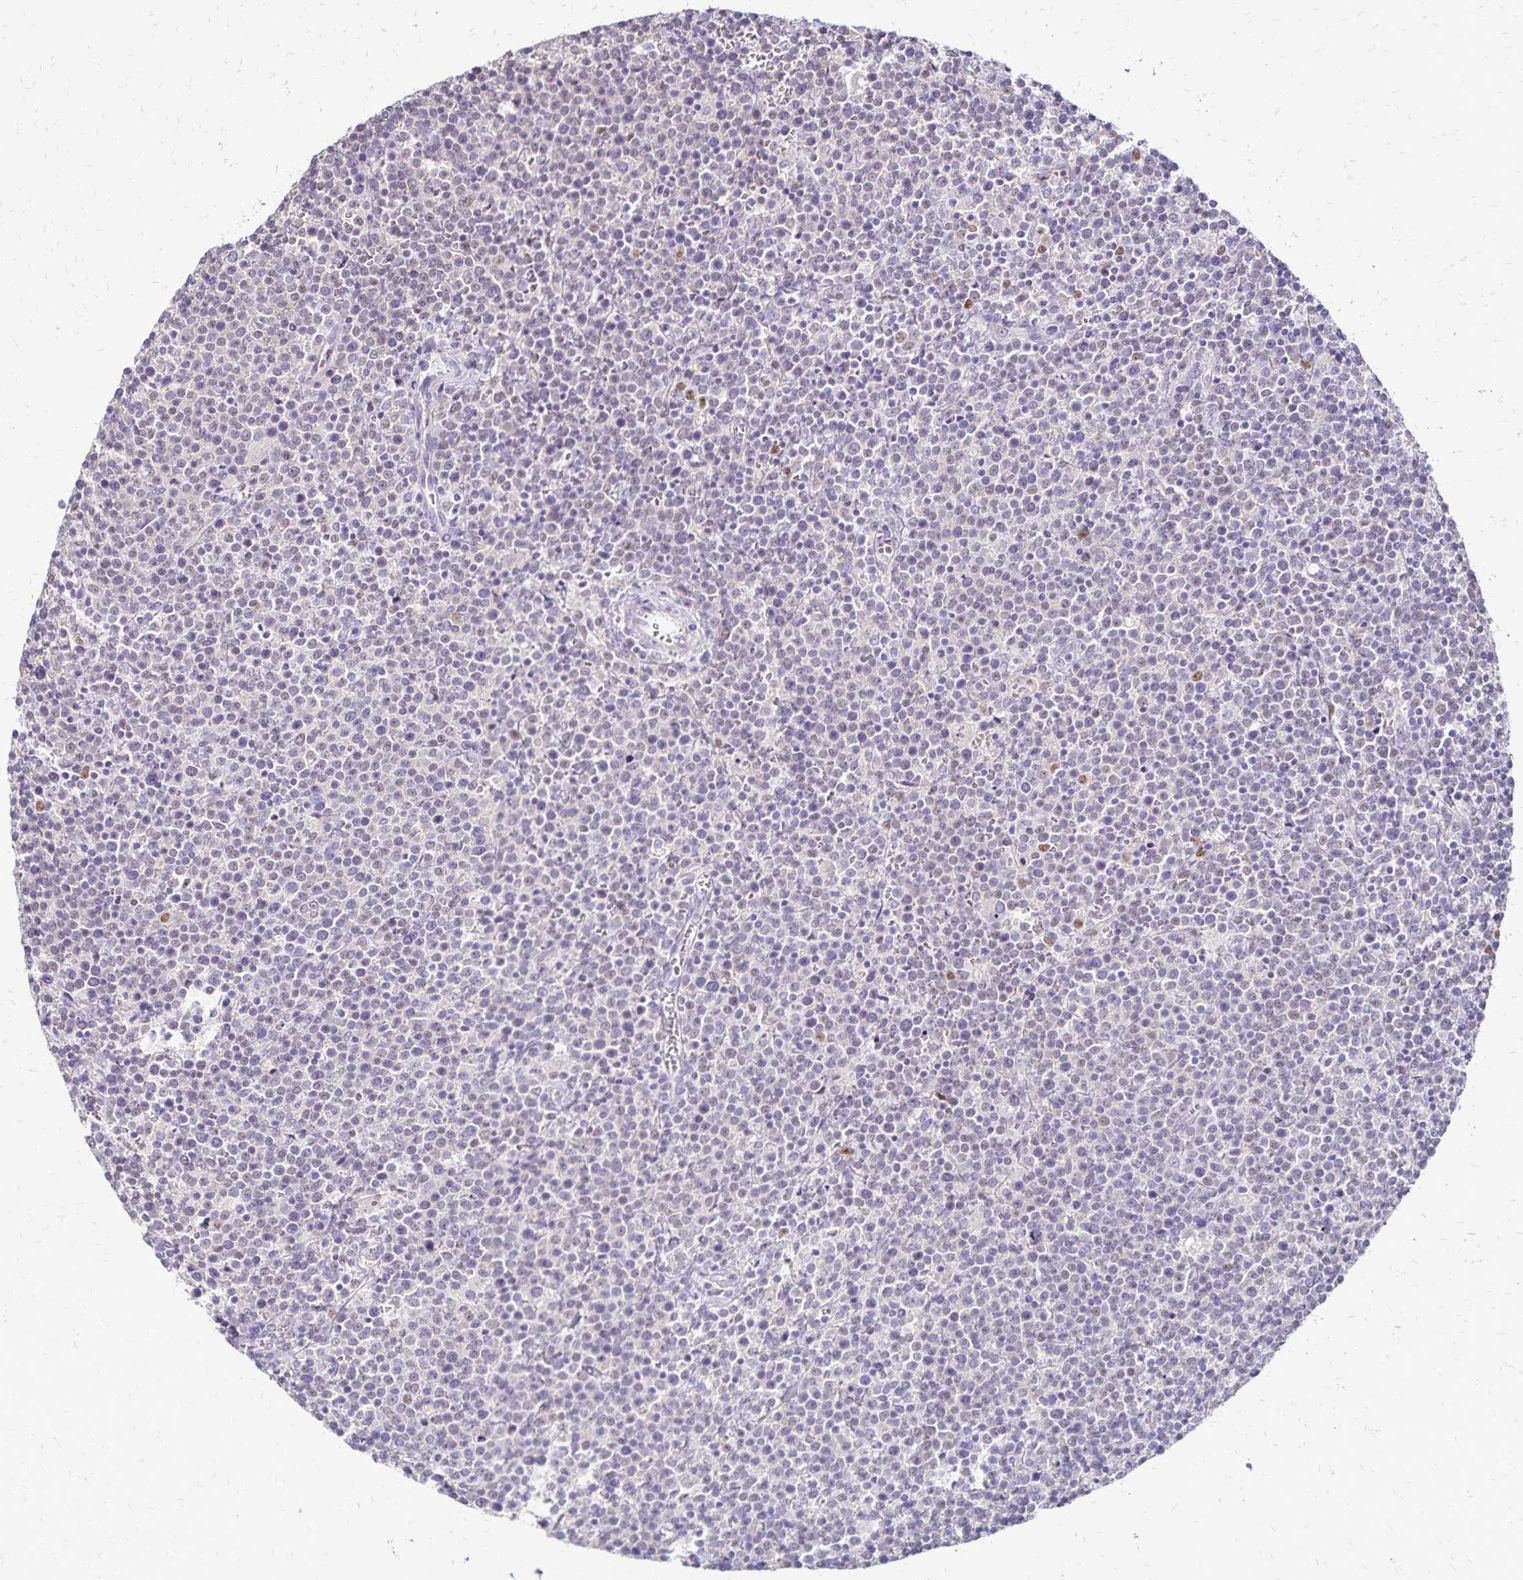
{"staining": {"intensity": "negative", "quantity": "none", "location": "none"}, "tissue": "lymphoma", "cell_type": "Tumor cells", "image_type": "cancer", "snomed": [{"axis": "morphology", "description": "Malignant lymphoma, non-Hodgkin's type, High grade"}, {"axis": "topography", "description": "Lymph node"}], "caption": "Tumor cells are negative for brown protein staining in malignant lymphoma, non-Hodgkin's type (high-grade). (Brightfield microscopy of DAB immunohistochemistry at high magnification).", "gene": "POLB", "patient": {"sex": "male", "age": 61}}